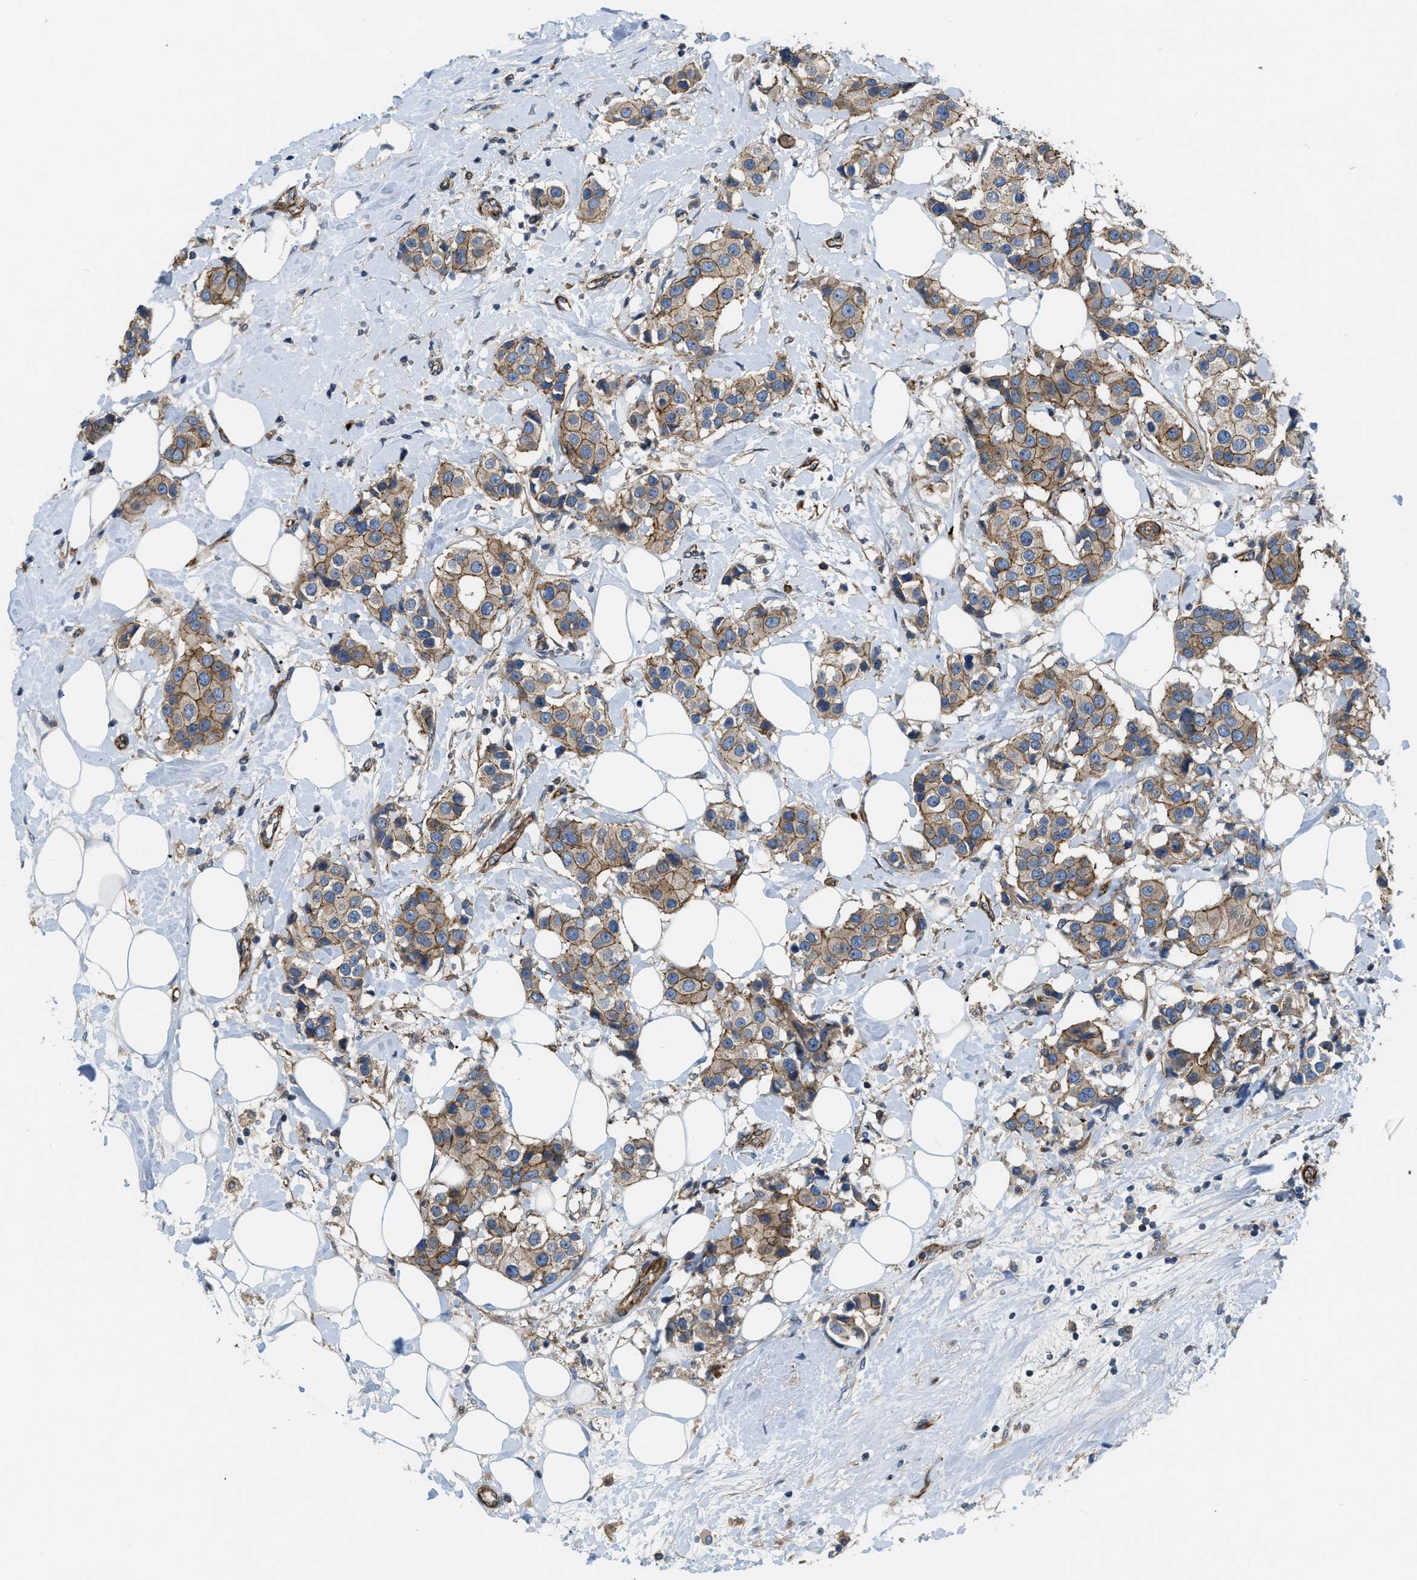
{"staining": {"intensity": "moderate", "quantity": ">75%", "location": "cytoplasmic/membranous"}, "tissue": "breast cancer", "cell_type": "Tumor cells", "image_type": "cancer", "snomed": [{"axis": "morphology", "description": "Normal tissue, NOS"}, {"axis": "morphology", "description": "Duct carcinoma"}, {"axis": "topography", "description": "Breast"}], "caption": "Moderate cytoplasmic/membranous staining is present in about >75% of tumor cells in breast cancer (intraductal carcinoma).", "gene": "ERC1", "patient": {"sex": "female", "age": 39}}